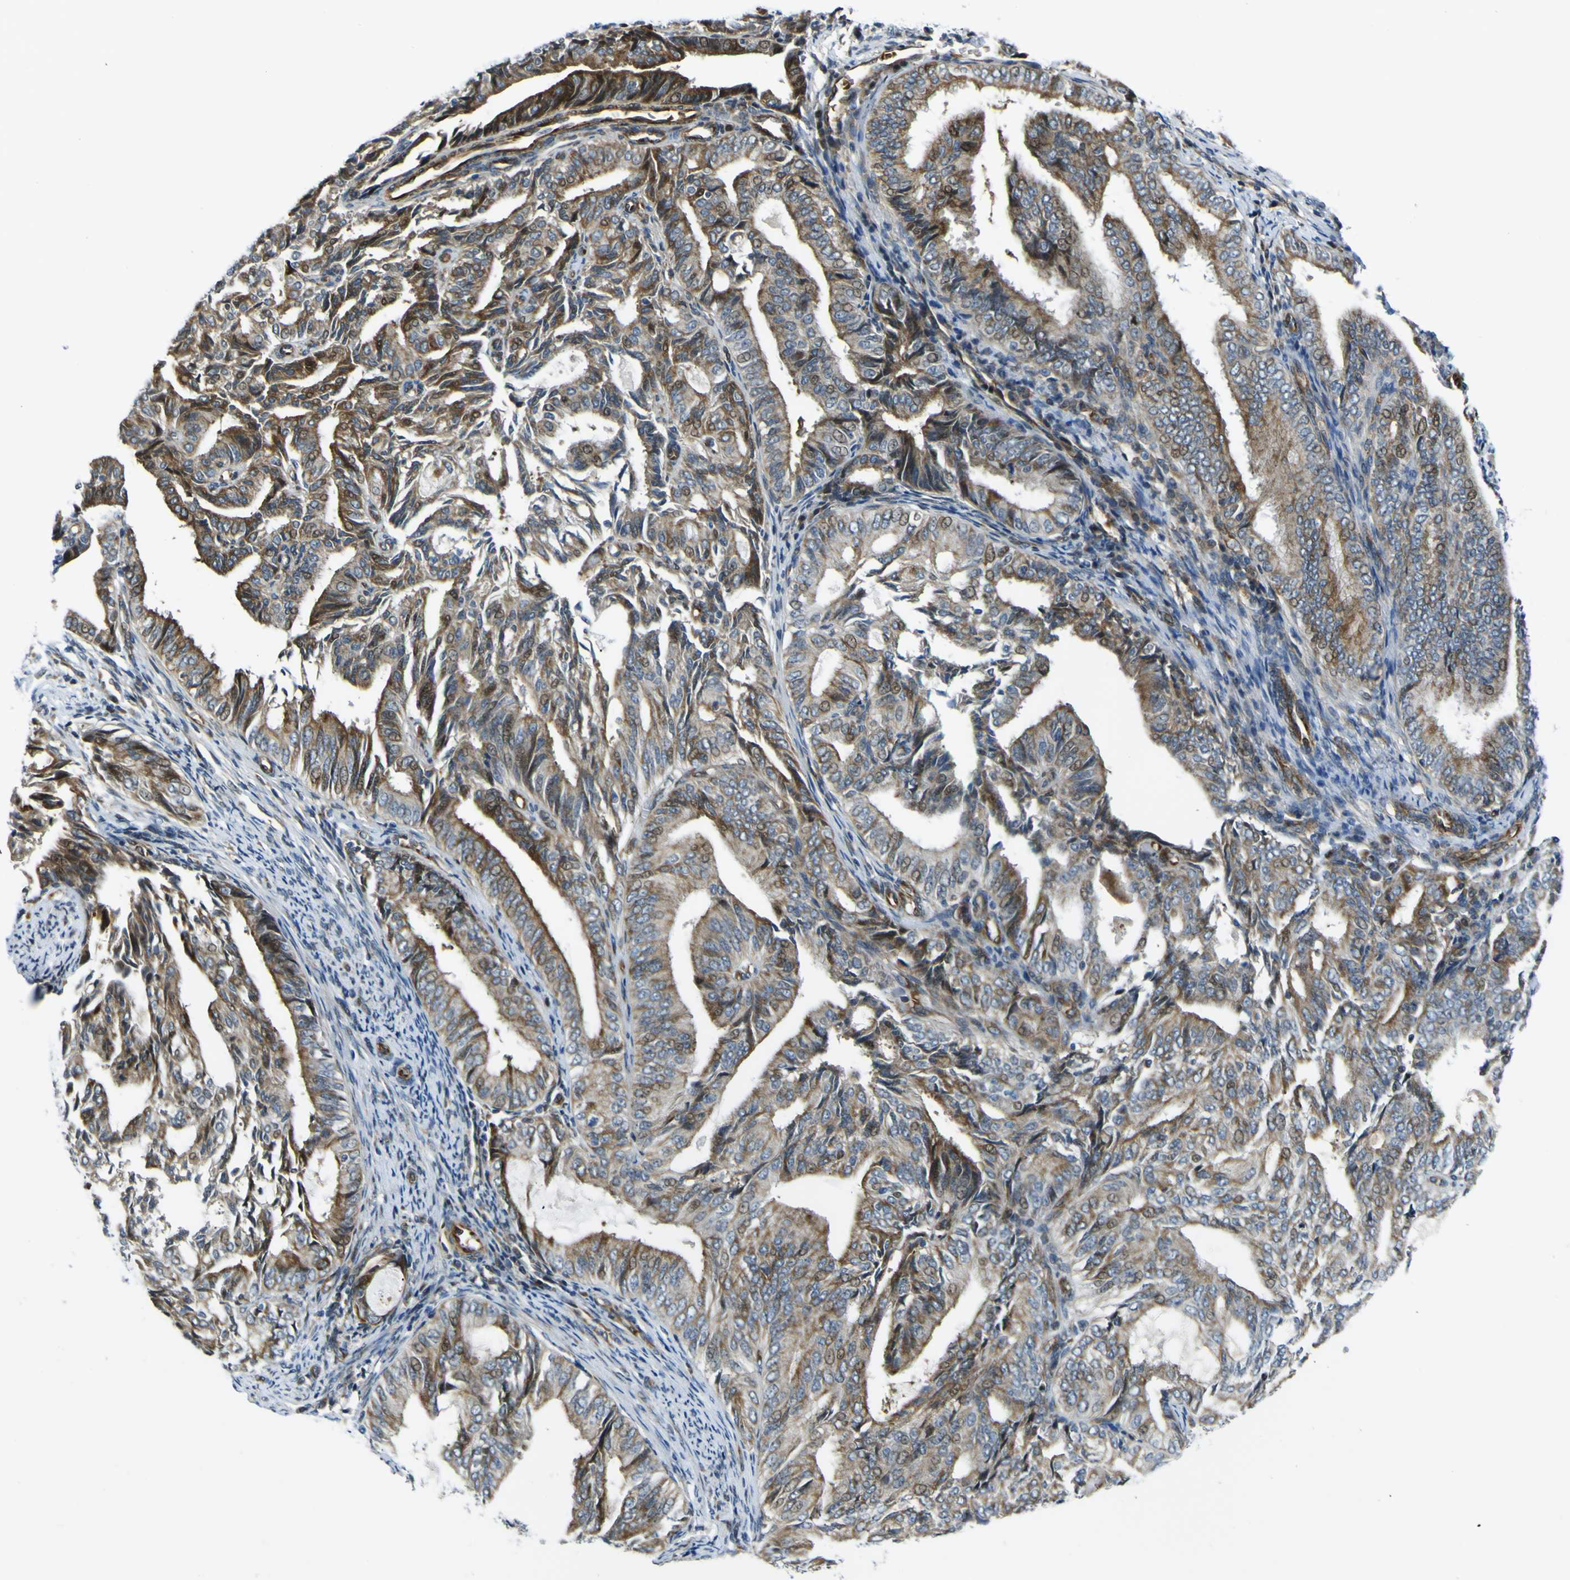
{"staining": {"intensity": "strong", "quantity": ">75%", "location": "cytoplasmic/membranous"}, "tissue": "endometrial cancer", "cell_type": "Tumor cells", "image_type": "cancer", "snomed": [{"axis": "morphology", "description": "Adenocarcinoma, NOS"}, {"axis": "topography", "description": "Endometrium"}], "caption": "Protein expression by immunohistochemistry shows strong cytoplasmic/membranous positivity in about >75% of tumor cells in endometrial cancer (adenocarcinoma).", "gene": "KDM7A", "patient": {"sex": "female", "age": 58}}